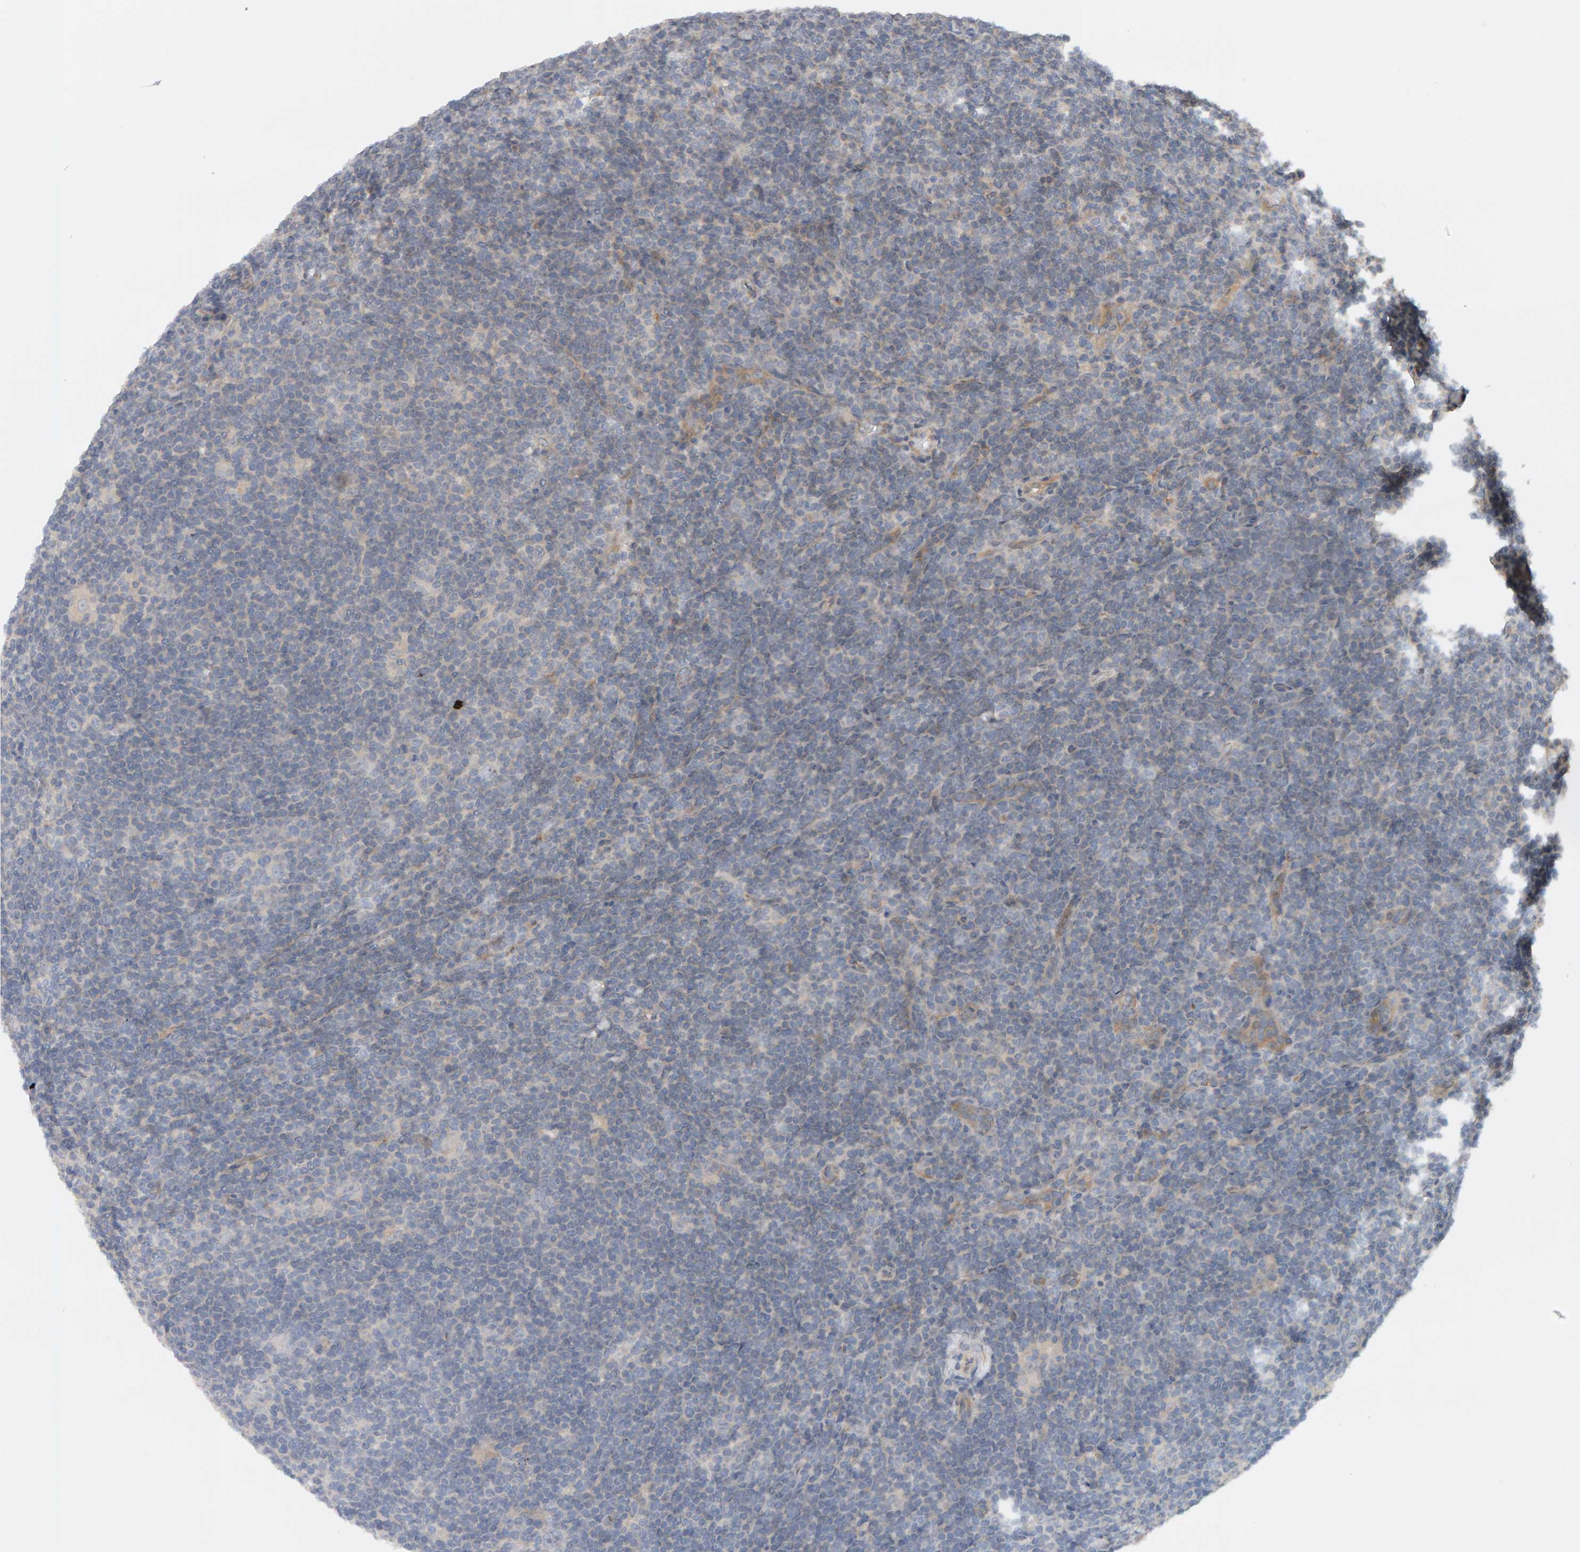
{"staining": {"intensity": "negative", "quantity": "none", "location": "none"}, "tissue": "lymphoma", "cell_type": "Tumor cells", "image_type": "cancer", "snomed": [{"axis": "morphology", "description": "Hodgkin's disease, NOS"}, {"axis": "topography", "description": "Lymph node"}], "caption": "Tumor cells show no significant positivity in lymphoma. Brightfield microscopy of IHC stained with DAB (3,3'-diaminobenzidine) (brown) and hematoxylin (blue), captured at high magnification.", "gene": "PPP1R16A", "patient": {"sex": "female", "age": 57}}